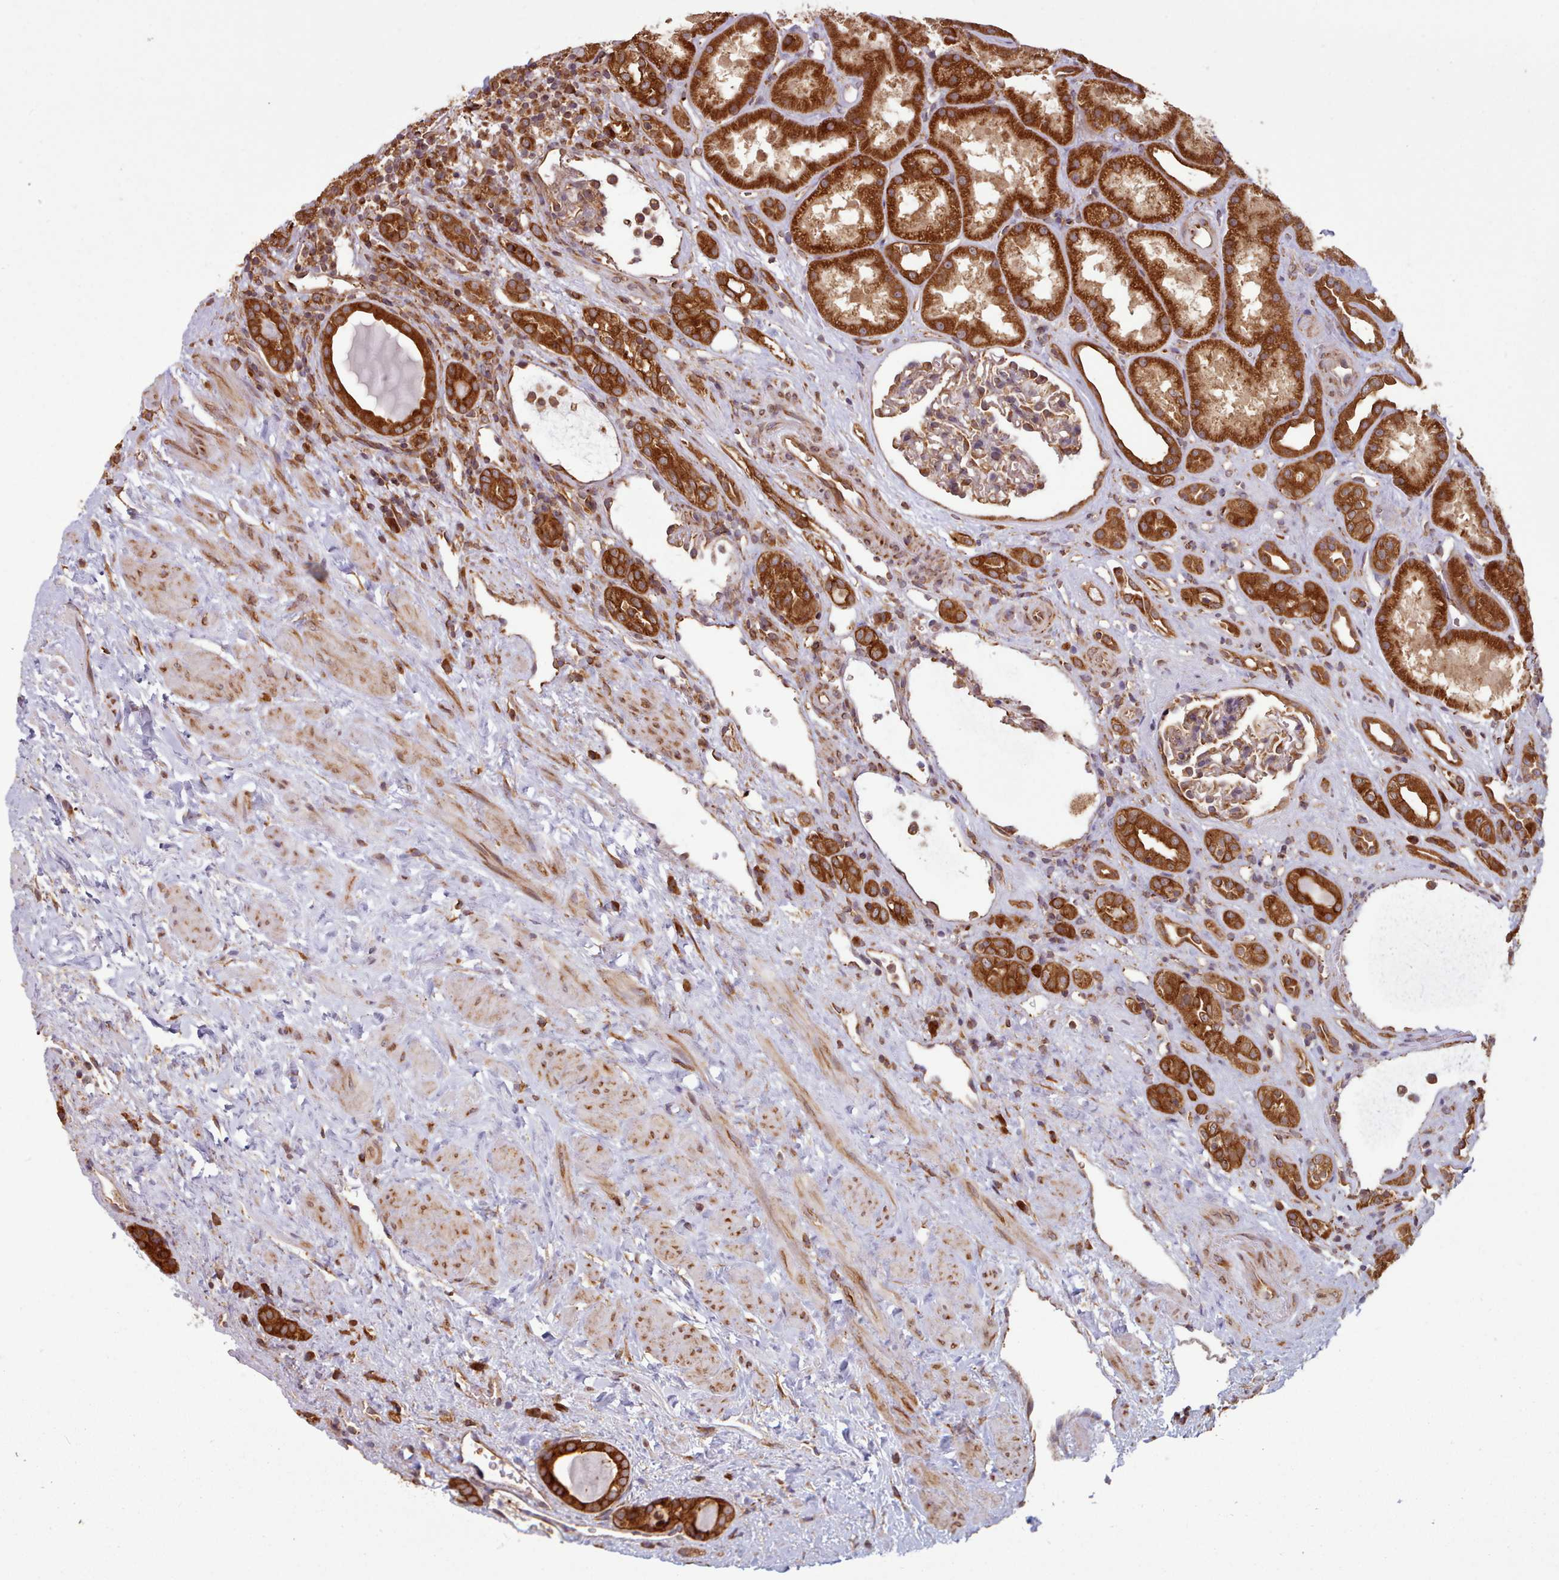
{"staining": {"intensity": "weak", "quantity": ">75%", "location": "cytoplasmic/membranous"}, "tissue": "kidney", "cell_type": "Cells in glomeruli", "image_type": "normal", "snomed": [{"axis": "morphology", "description": "Normal tissue, NOS"}, {"axis": "topography", "description": "Kidney"}], "caption": "Immunohistochemical staining of normal human kidney demonstrates >75% levels of weak cytoplasmic/membranous protein staining in approximately >75% of cells in glomeruli. (DAB (3,3'-diaminobenzidine) IHC with brightfield microscopy, high magnification).", "gene": "CRYBG1", "patient": {"sex": "male", "age": 61}}